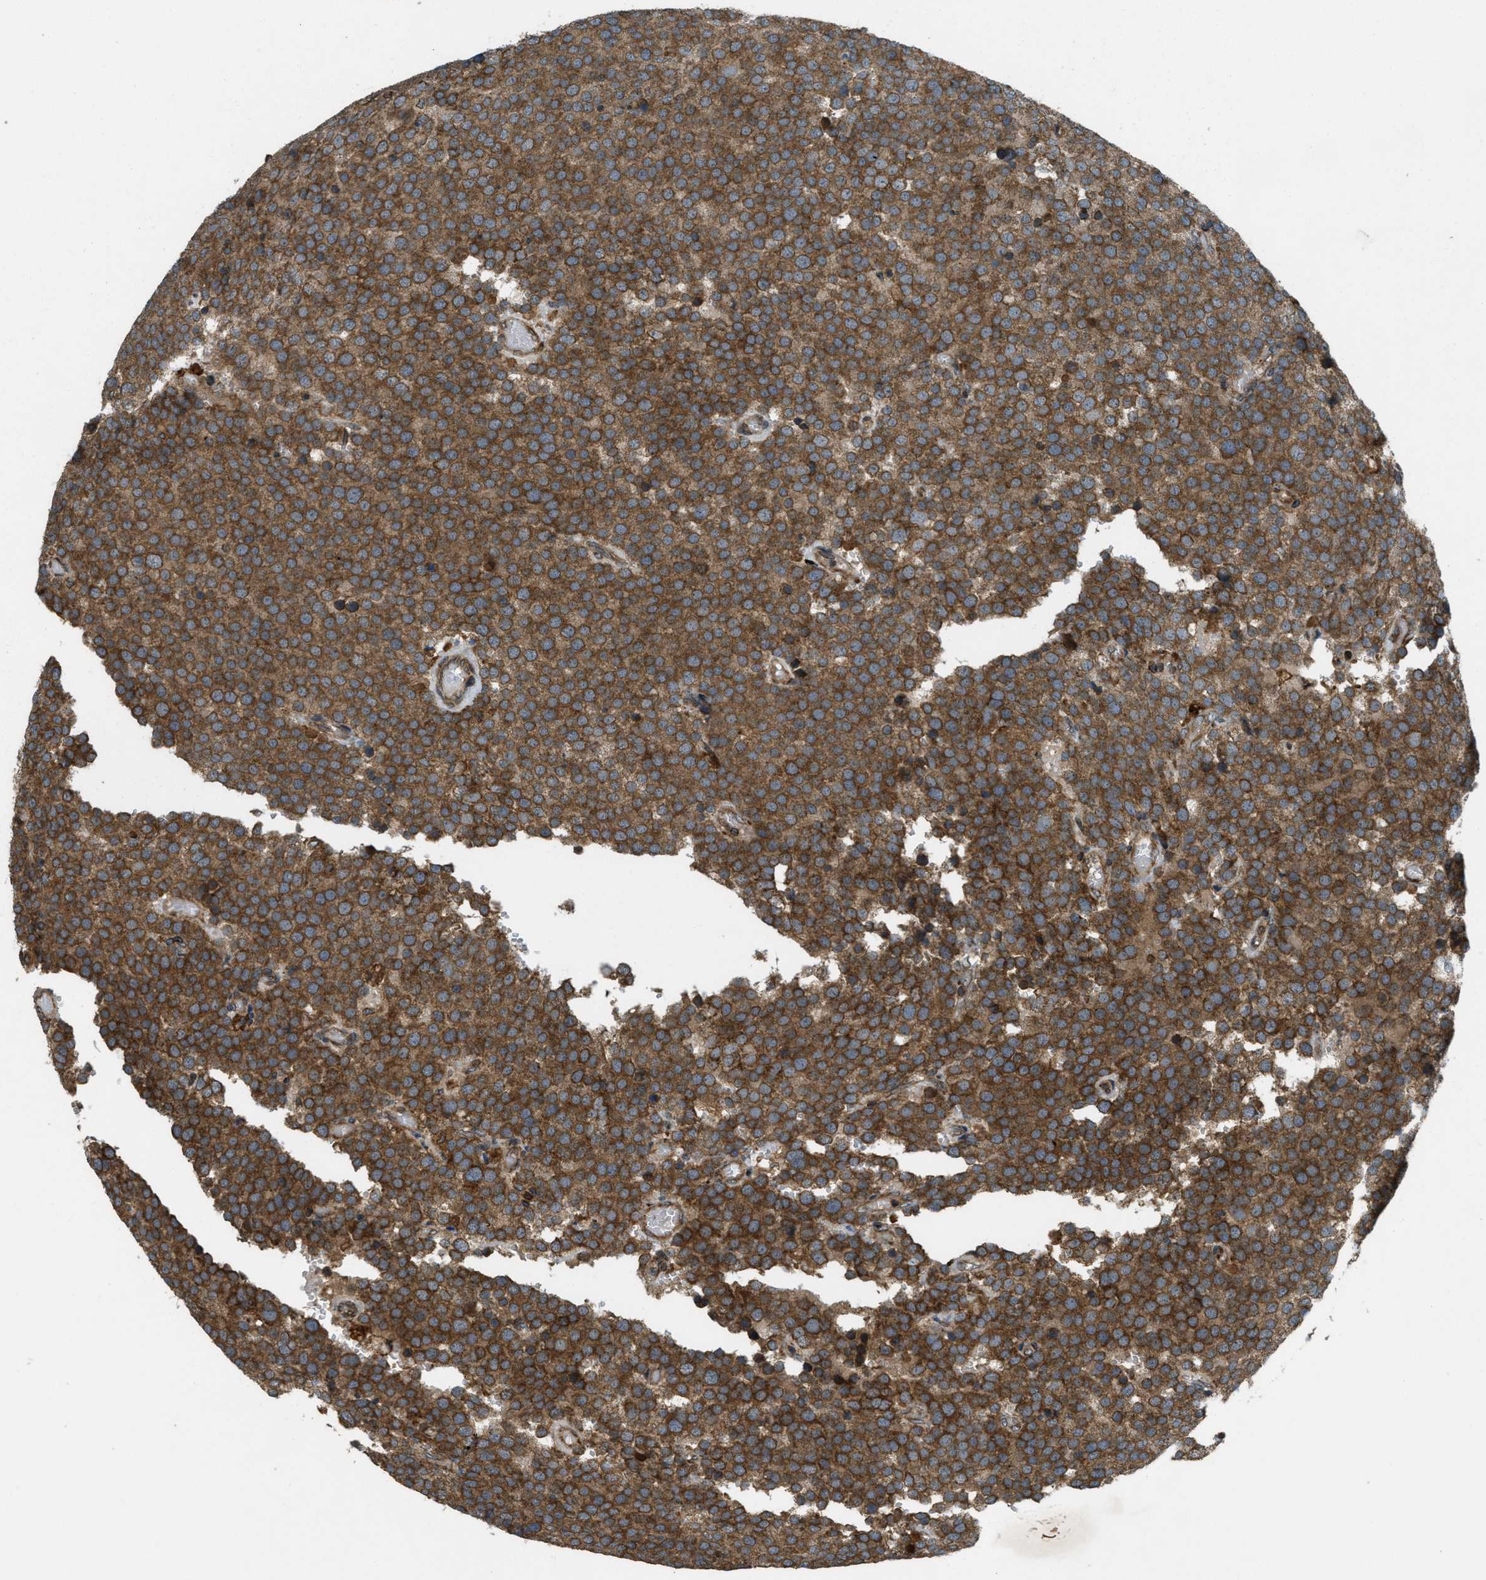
{"staining": {"intensity": "moderate", "quantity": ">75%", "location": "cytoplasmic/membranous"}, "tissue": "testis cancer", "cell_type": "Tumor cells", "image_type": "cancer", "snomed": [{"axis": "morphology", "description": "Normal tissue, NOS"}, {"axis": "morphology", "description": "Seminoma, NOS"}, {"axis": "topography", "description": "Testis"}], "caption": "Human seminoma (testis) stained with a brown dye reveals moderate cytoplasmic/membranous positive staining in about >75% of tumor cells.", "gene": "PCDH18", "patient": {"sex": "male", "age": 71}}